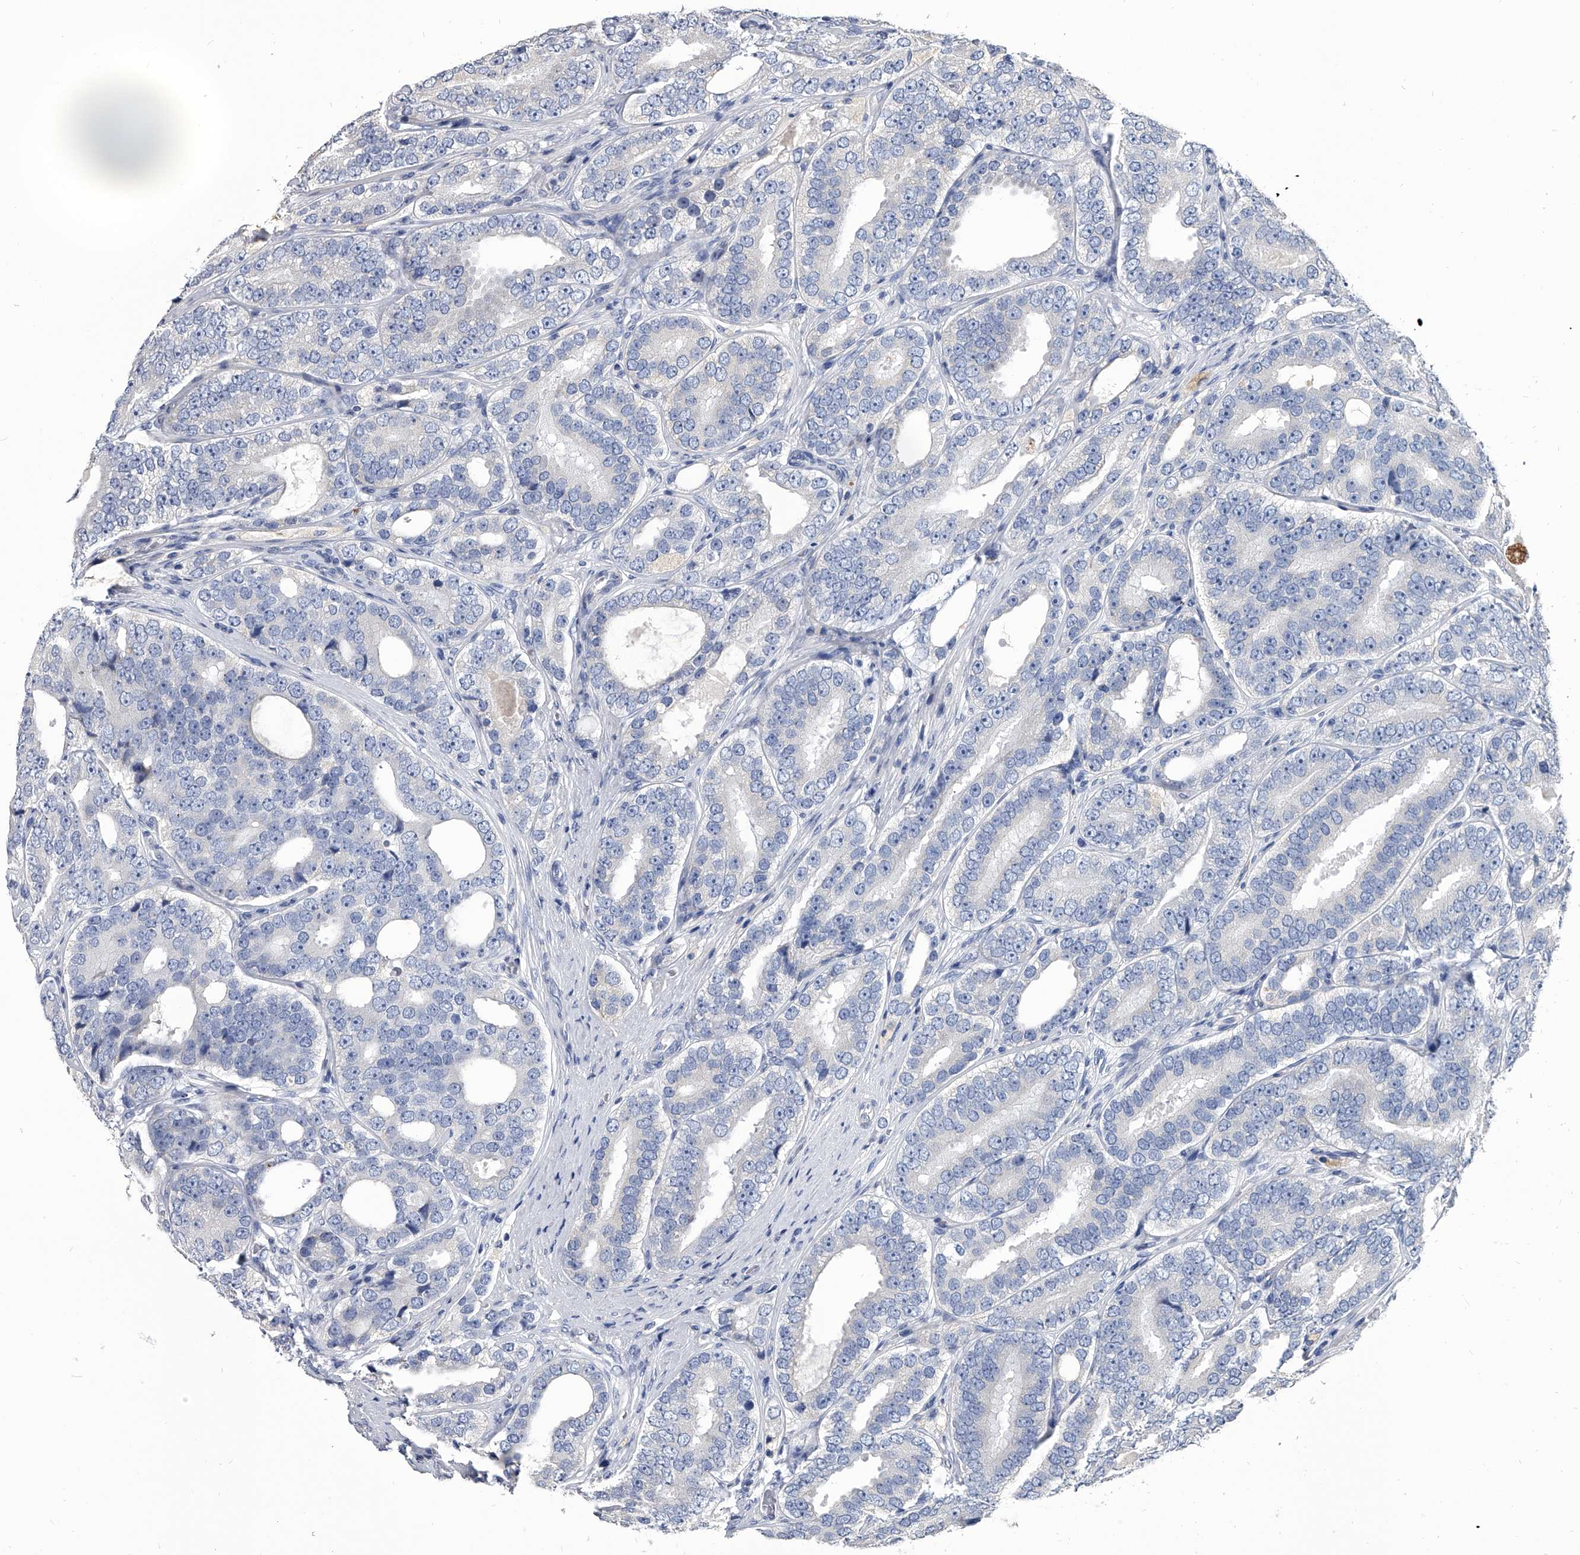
{"staining": {"intensity": "negative", "quantity": "none", "location": "none"}, "tissue": "prostate cancer", "cell_type": "Tumor cells", "image_type": "cancer", "snomed": [{"axis": "morphology", "description": "Adenocarcinoma, High grade"}, {"axis": "topography", "description": "Prostate"}], "caption": "Histopathology image shows no significant protein staining in tumor cells of high-grade adenocarcinoma (prostate). The staining was performed using DAB to visualize the protein expression in brown, while the nuclei were stained in blue with hematoxylin (Magnification: 20x).", "gene": "SPP1", "patient": {"sex": "male", "age": 56}}